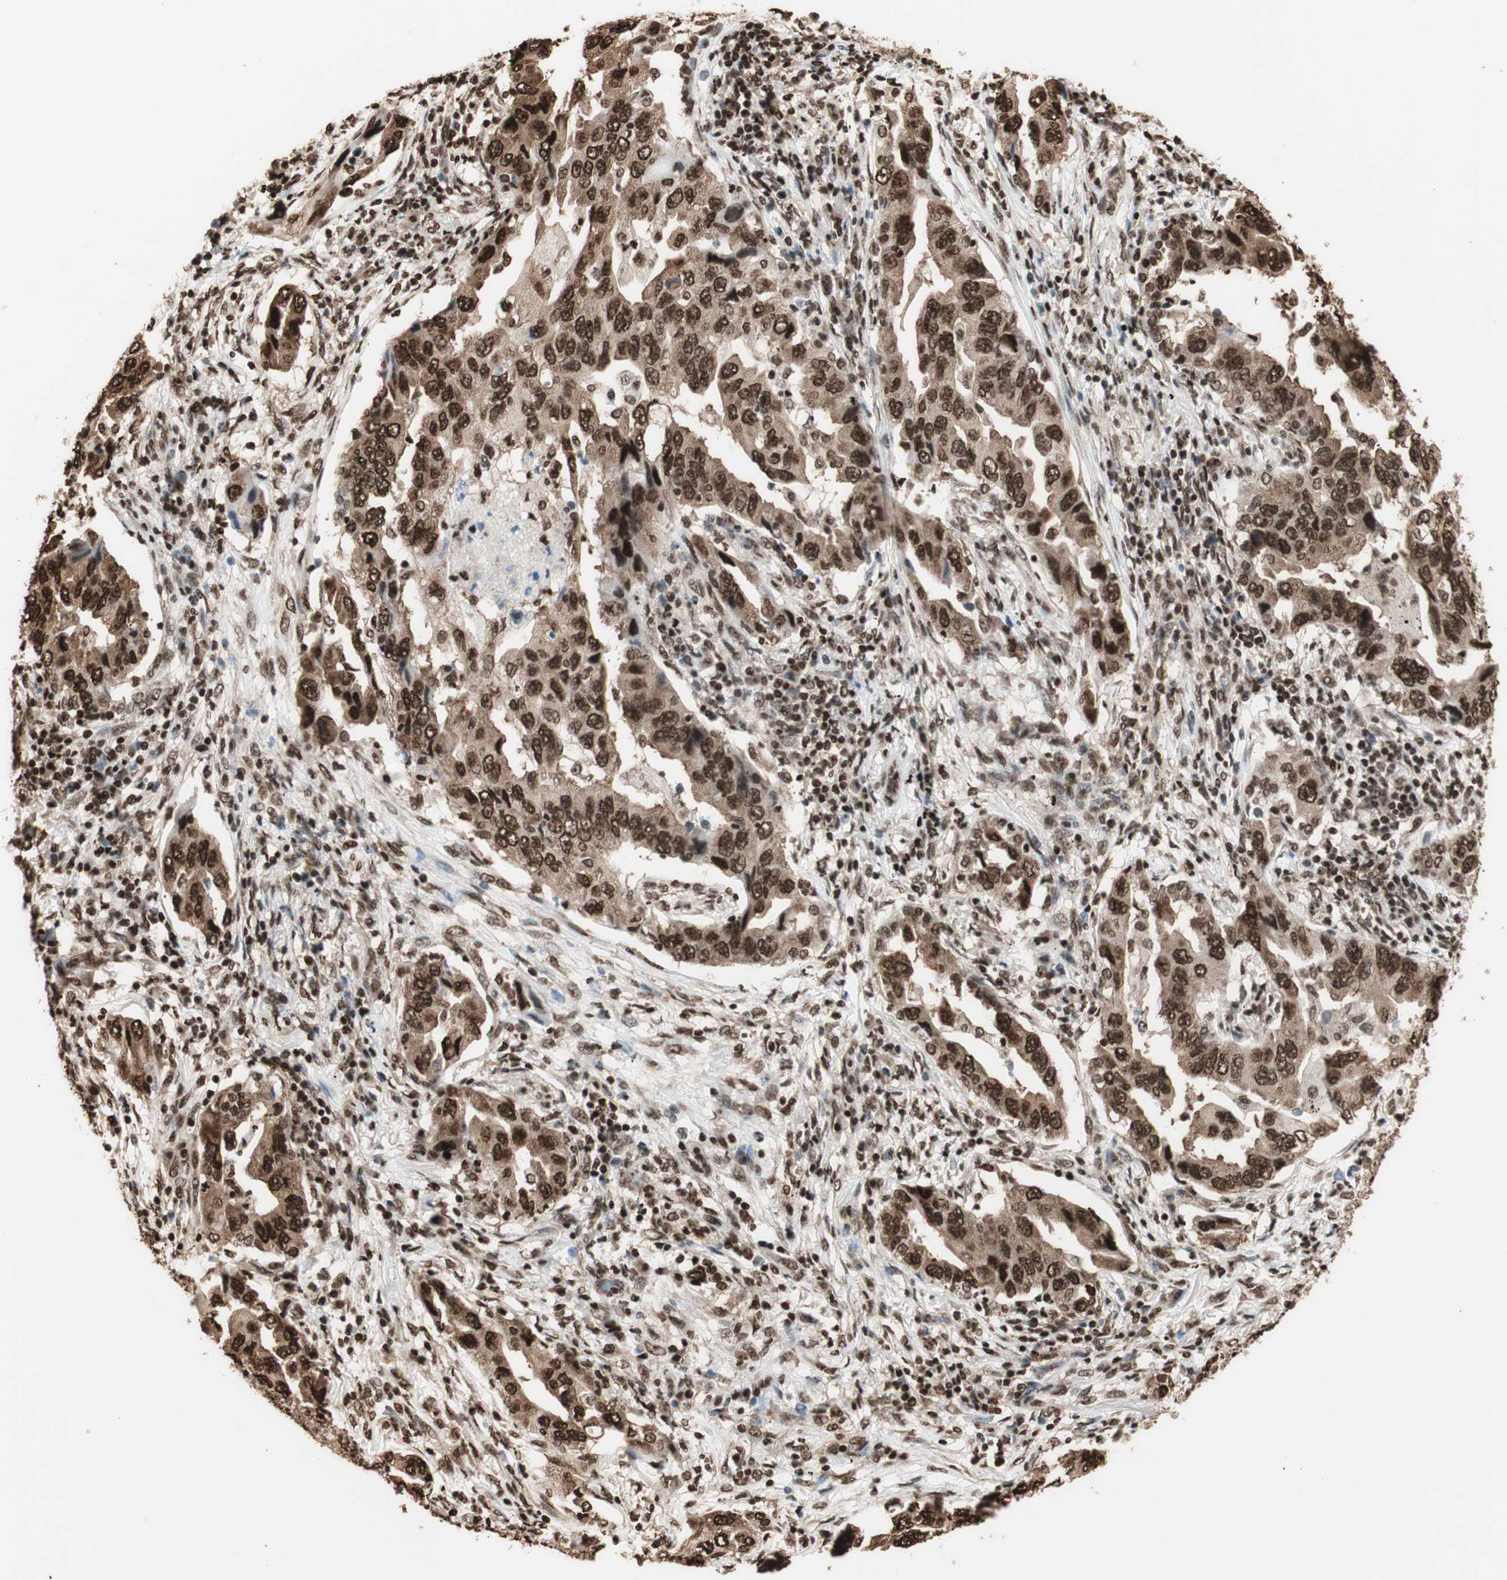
{"staining": {"intensity": "strong", "quantity": ">75%", "location": "cytoplasmic/membranous,nuclear"}, "tissue": "lung cancer", "cell_type": "Tumor cells", "image_type": "cancer", "snomed": [{"axis": "morphology", "description": "Adenocarcinoma, NOS"}, {"axis": "topography", "description": "Lung"}], "caption": "Human lung cancer (adenocarcinoma) stained for a protein (brown) displays strong cytoplasmic/membranous and nuclear positive expression in about >75% of tumor cells.", "gene": "HNRNPA2B1", "patient": {"sex": "female", "age": 65}}